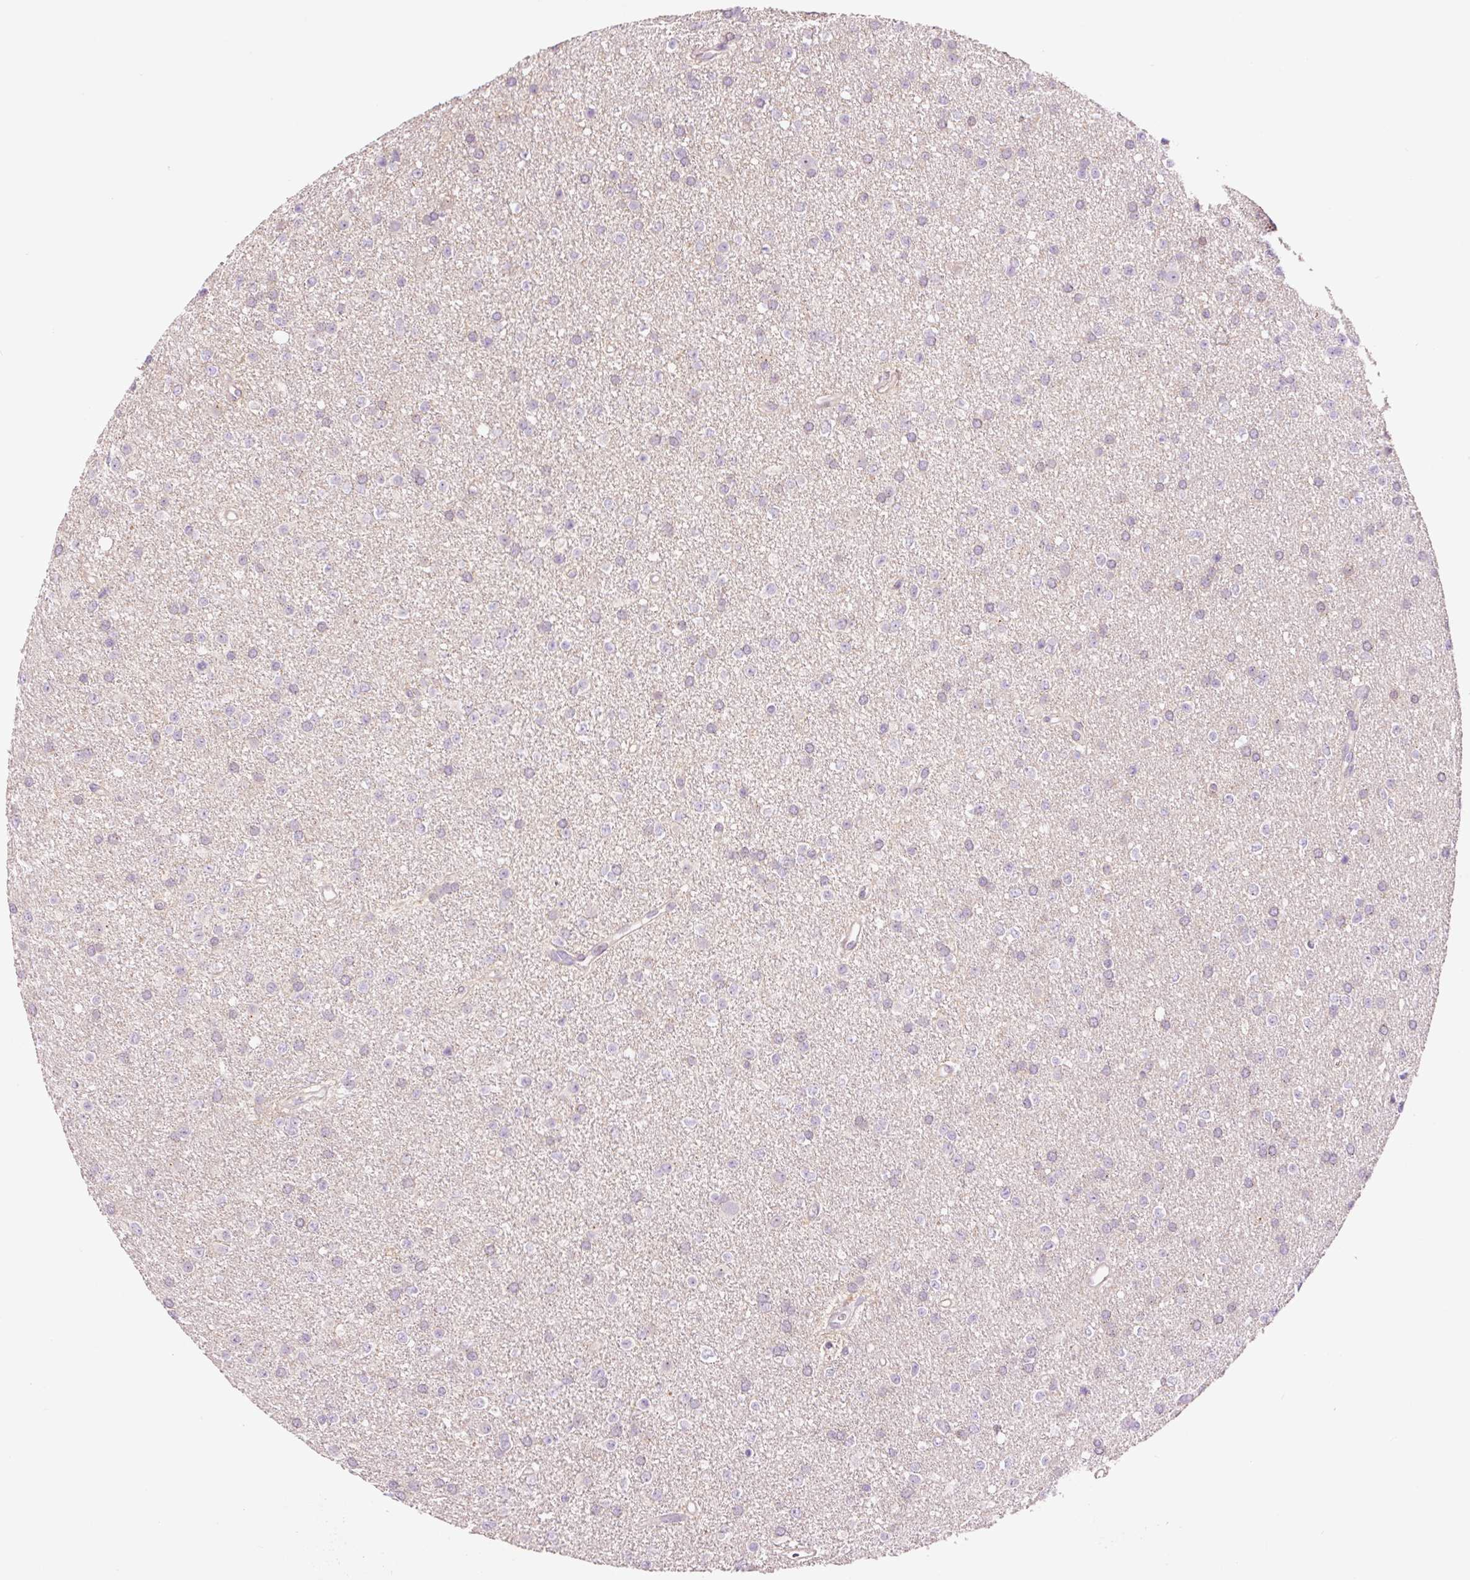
{"staining": {"intensity": "negative", "quantity": "none", "location": "none"}, "tissue": "glioma", "cell_type": "Tumor cells", "image_type": "cancer", "snomed": [{"axis": "morphology", "description": "Glioma, malignant, Low grade"}, {"axis": "topography", "description": "Brain"}], "caption": "Immunohistochemistry histopathology image of neoplastic tissue: human glioma stained with DAB (3,3'-diaminobenzidine) demonstrates no significant protein positivity in tumor cells. (Brightfield microscopy of DAB (3,3'-diaminobenzidine) IHC at high magnification).", "gene": "DAPP1", "patient": {"sex": "female", "age": 34}}